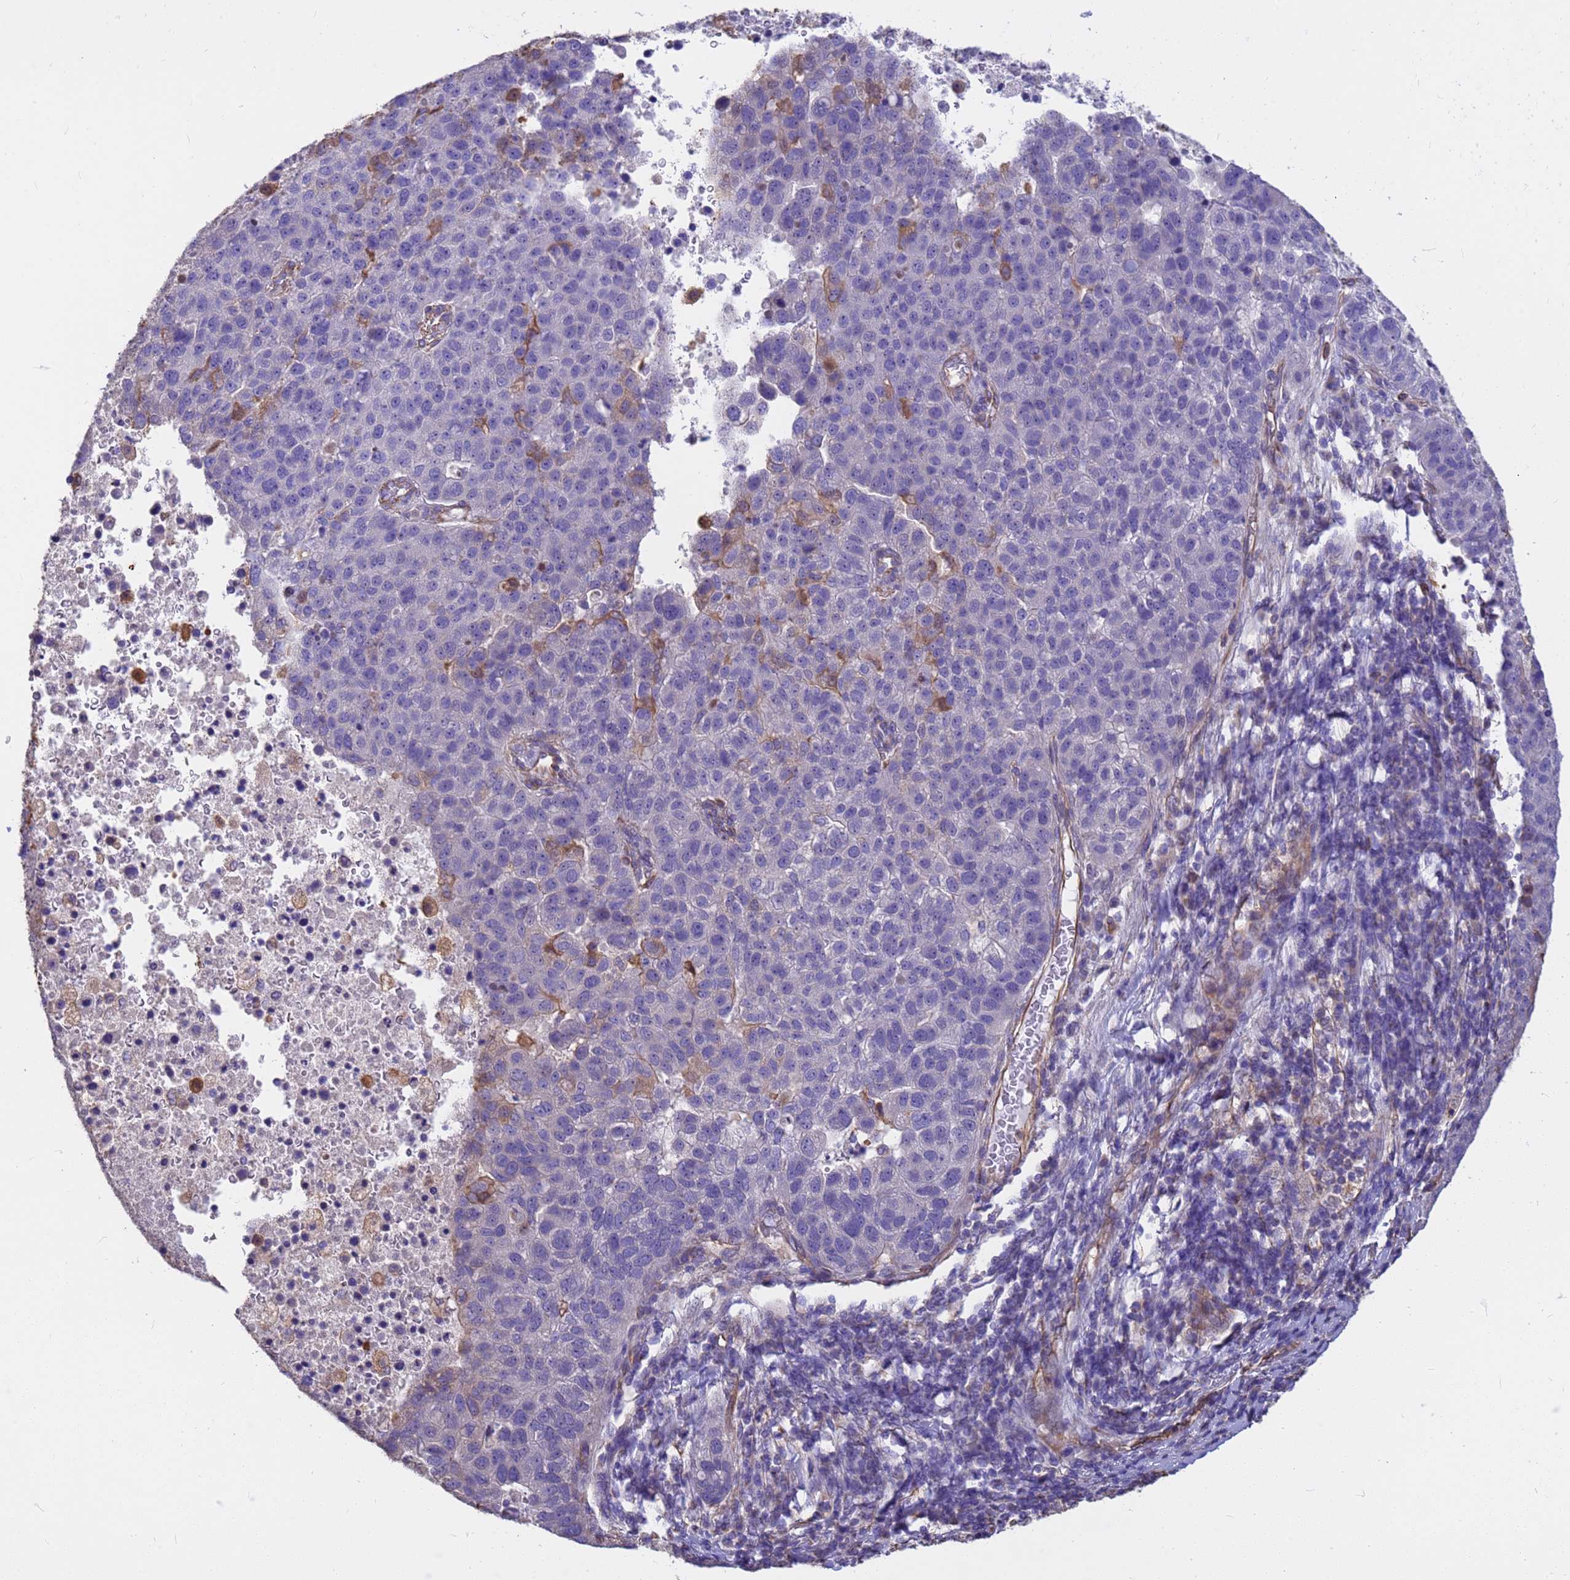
{"staining": {"intensity": "weak", "quantity": "<25%", "location": "cytoplasmic/membranous"}, "tissue": "pancreatic cancer", "cell_type": "Tumor cells", "image_type": "cancer", "snomed": [{"axis": "morphology", "description": "Adenocarcinoma, NOS"}, {"axis": "topography", "description": "Pancreas"}], "caption": "This photomicrograph is of adenocarcinoma (pancreatic) stained with IHC to label a protein in brown with the nuclei are counter-stained blue. There is no staining in tumor cells.", "gene": "TCEAL3", "patient": {"sex": "female", "age": 61}}